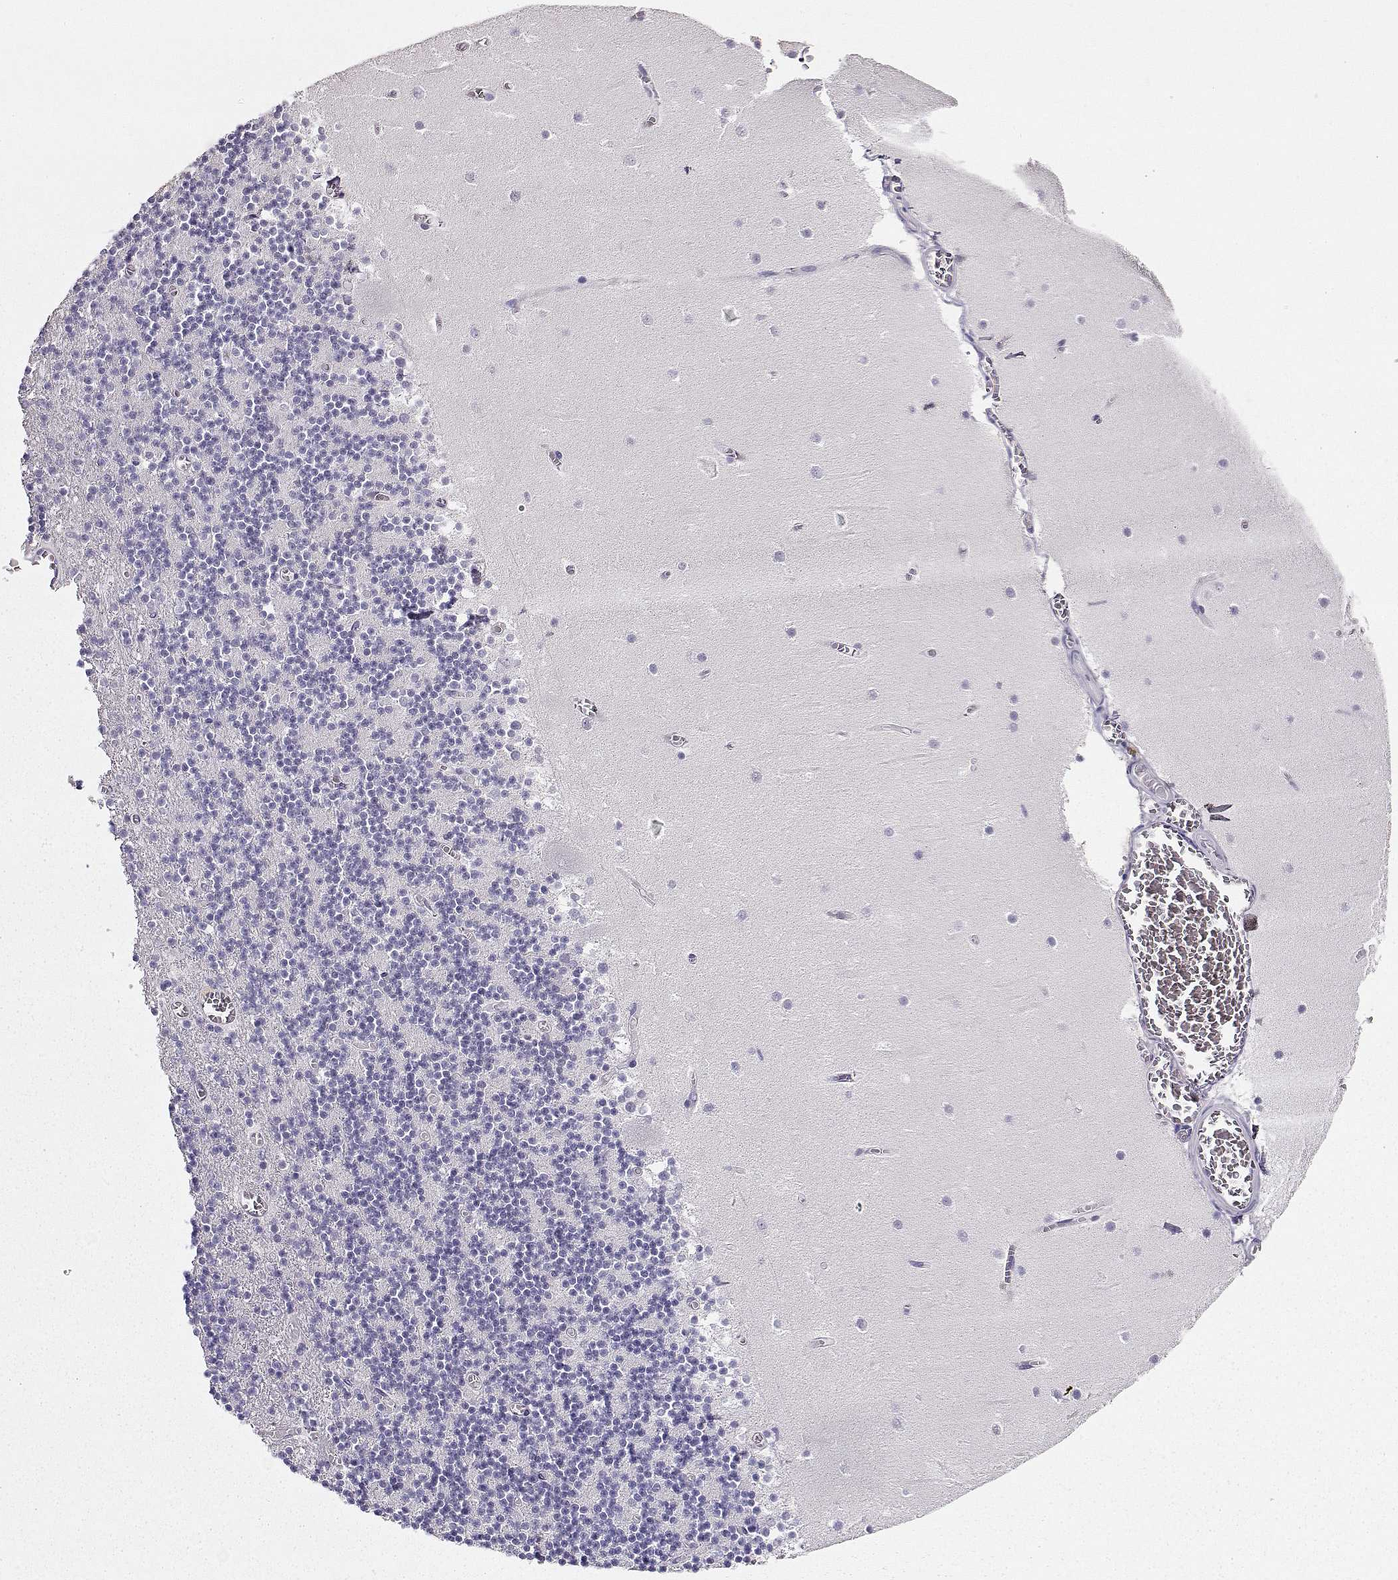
{"staining": {"intensity": "negative", "quantity": "none", "location": "none"}, "tissue": "cerebellum", "cell_type": "Cells in granular layer", "image_type": "normal", "snomed": [{"axis": "morphology", "description": "Normal tissue, NOS"}, {"axis": "topography", "description": "Cerebellum"}], "caption": "Cells in granular layer are negative for brown protein staining in benign cerebellum. The staining was performed using DAB to visualize the protein expression in brown, while the nuclei were stained in blue with hematoxylin (Magnification: 20x).", "gene": "ACTN2", "patient": {"sex": "female", "age": 28}}